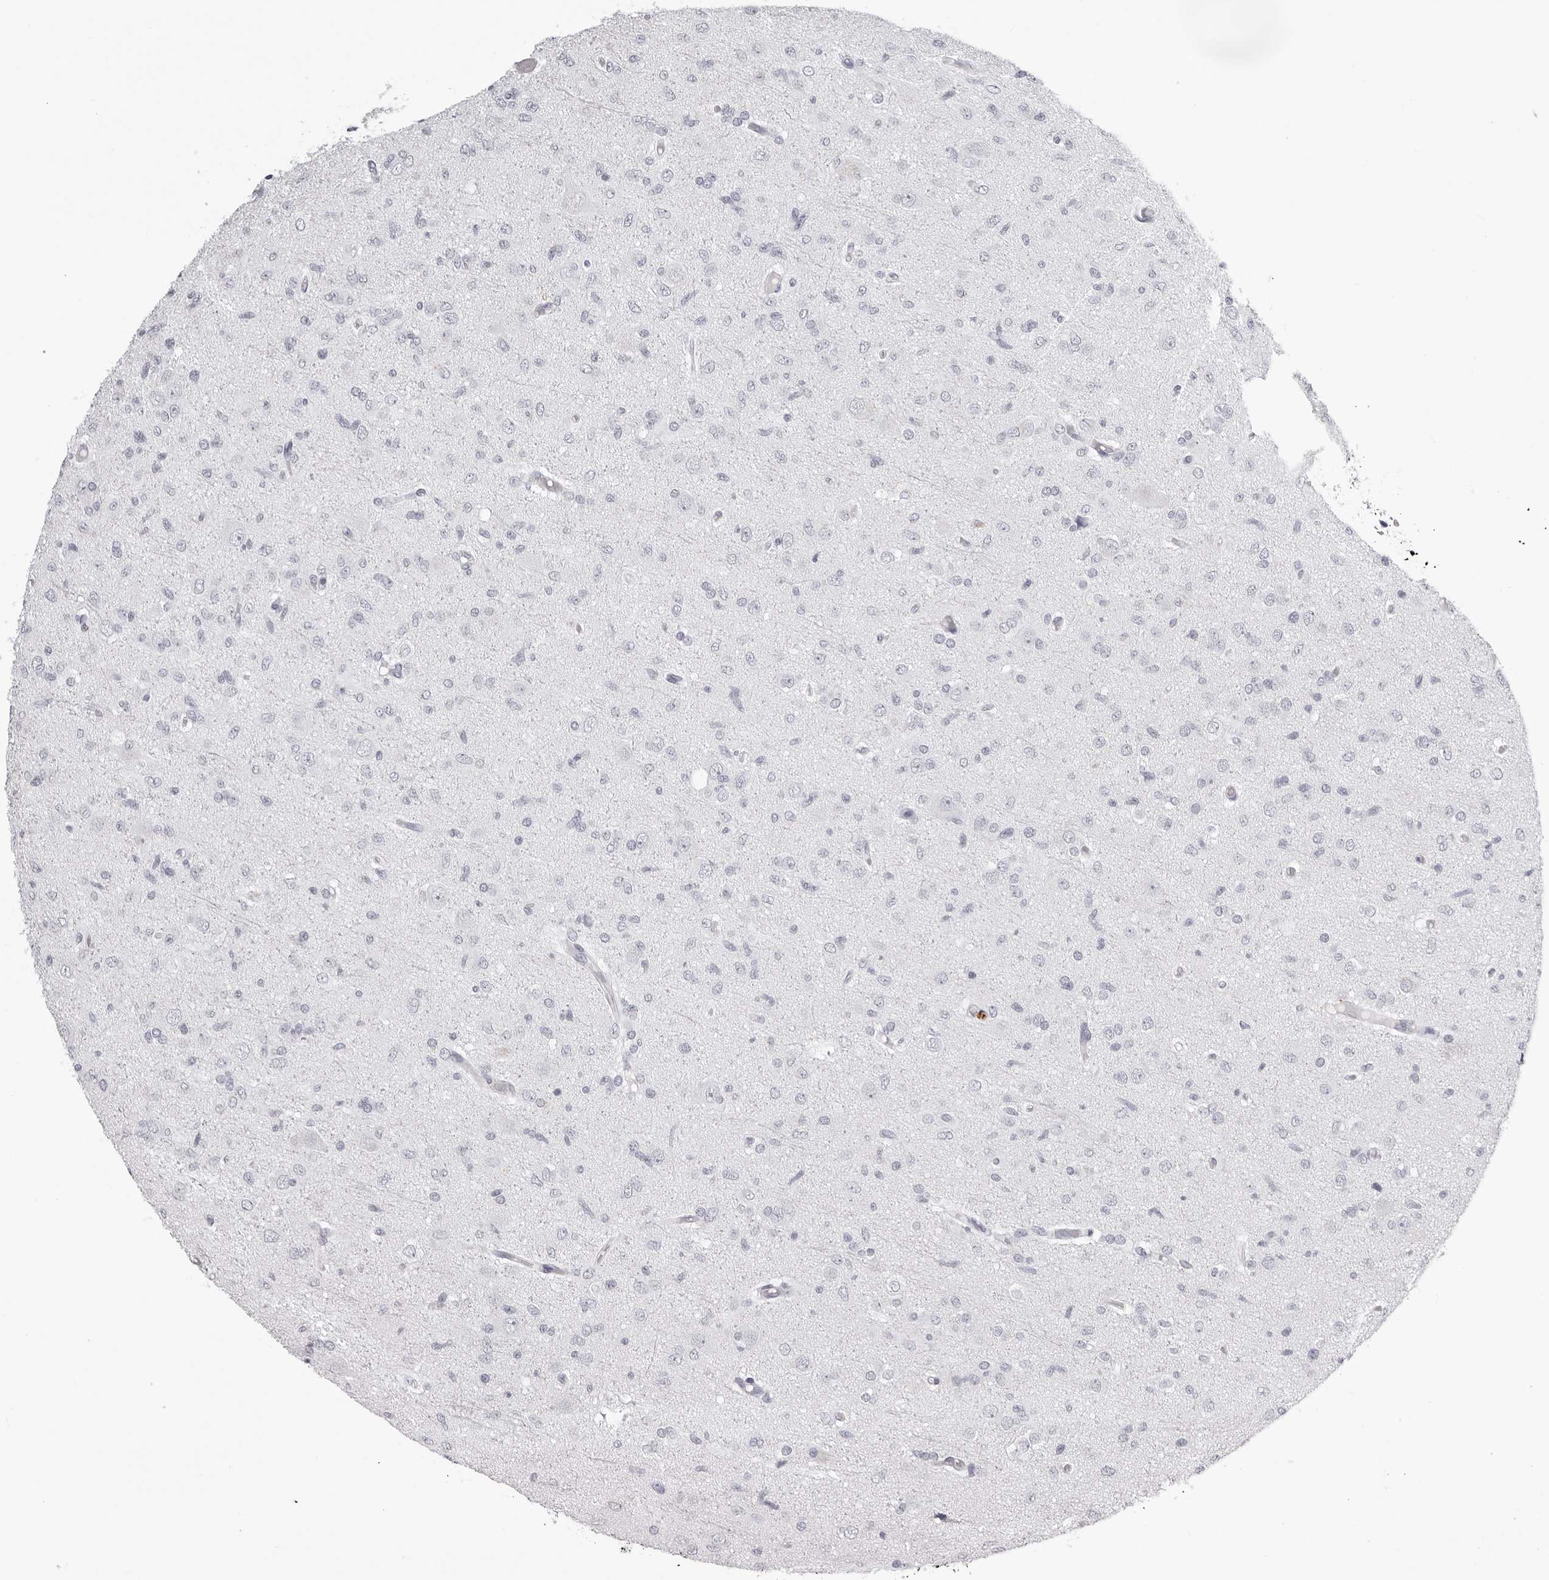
{"staining": {"intensity": "negative", "quantity": "none", "location": "none"}, "tissue": "glioma", "cell_type": "Tumor cells", "image_type": "cancer", "snomed": [{"axis": "morphology", "description": "Glioma, malignant, High grade"}, {"axis": "topography", "description": "Brain"}], "caption": "There is no significant expression in tumor cells of glioma. (IHC, brightfield microscopy, high magnification).", "gene": "CST1", "patient": {"sex": "female", "age": 59}}